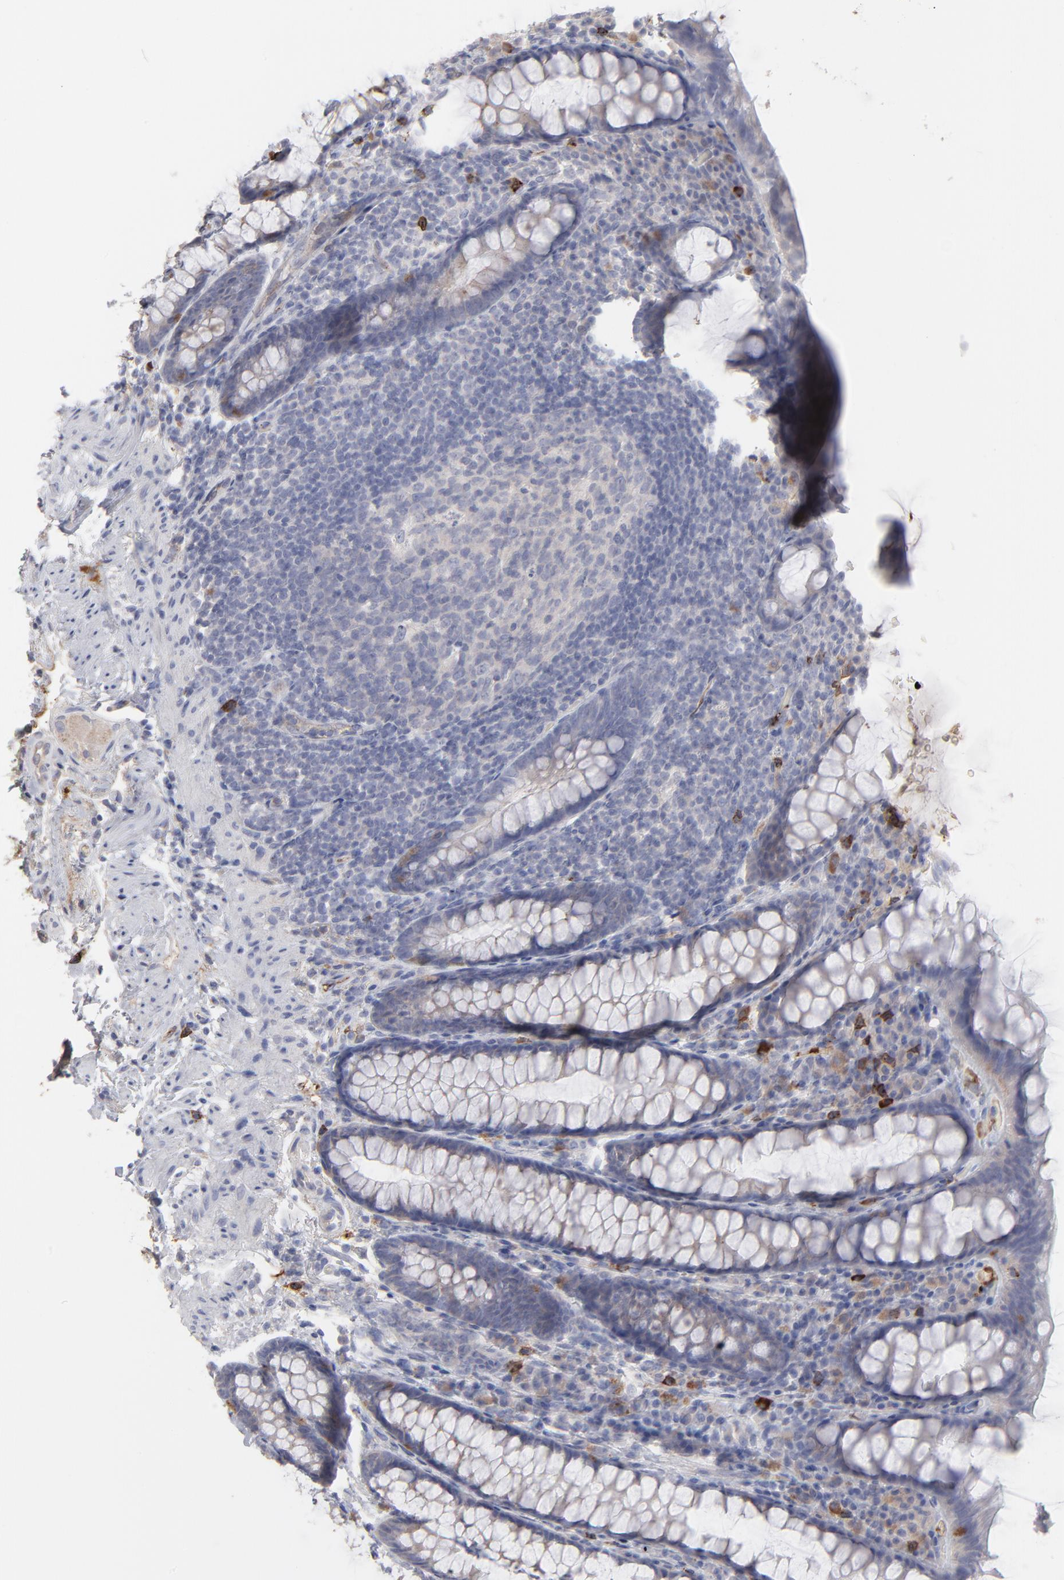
{"staining": {"intensity": "weak", "quantity": "<25%", "location": "cytoplasmic/membranous"}, "tissue": "rectum", "cell_type": "Glandular cells", "image_type": "normal", "snomed": [{"axis": "morphology", "description": "Normal tissue, NOS"}, {"axis": "topography", "description": "Rectum"}], "caption": "DAB immunohistochemical staining of normal human rectum displays no significant expression in glandular cells.", "gene": "CCR3", "patient": {"sex": "male", "age": 92}}